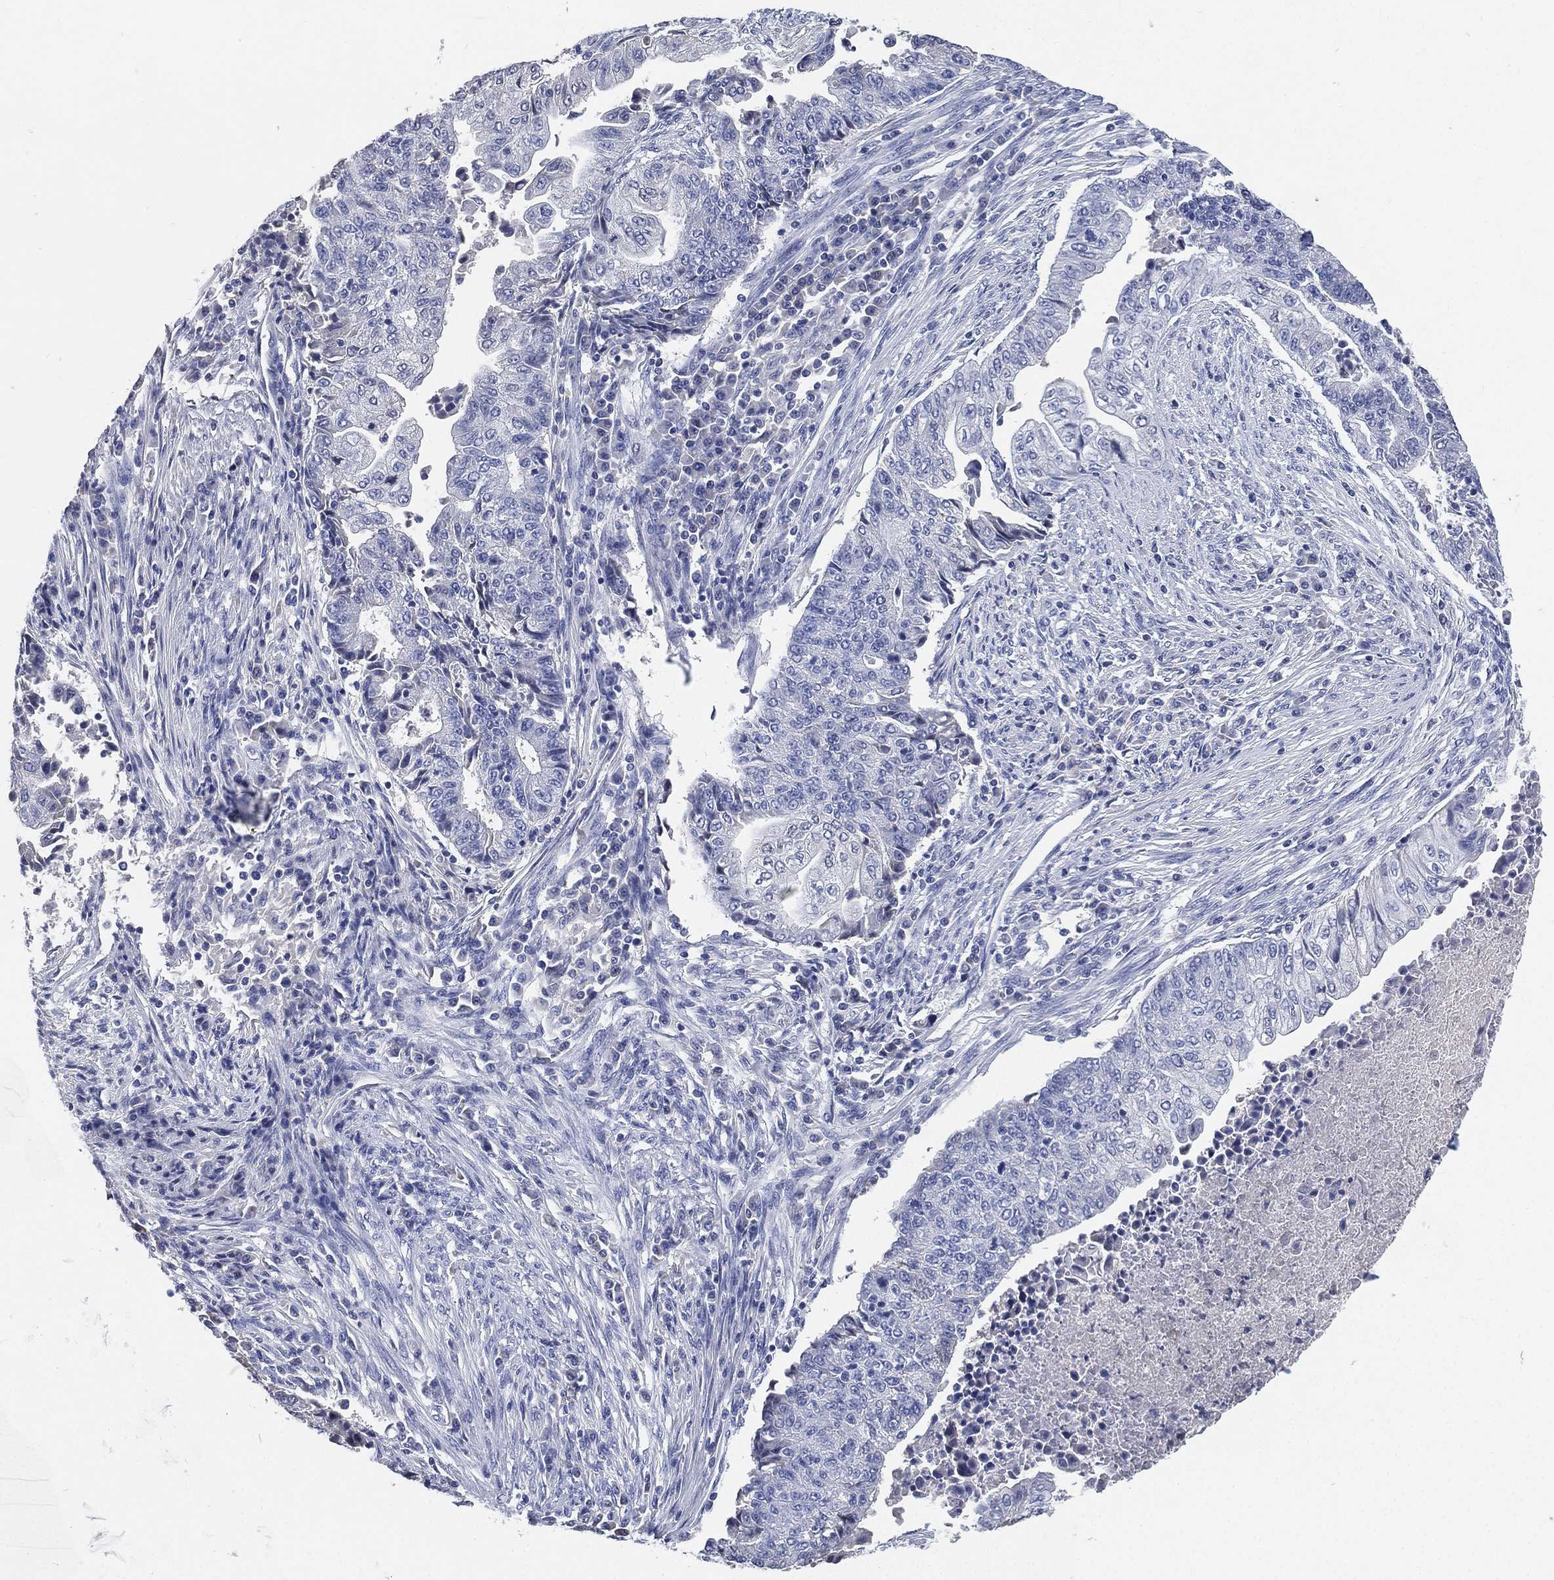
{"staining": {"intensity": "negative", "quantity": "none", "location": "none"}, "tissue": "endometrial cancer", "cell_type": "Tumor cells", "image_type": "cancer", "snomed": [{"axis": "morphology", "description": "Adenocarcinoma, NOS"}, {"axis": "topography", "description": "Uterus"}, {"axis": "topography", "description": "Endometrium"}], "caption": "This is a histopathology image of immunohistochemistry staining of endometrial adenocarcinoma, which shows no staining in tumor cells.", "gene": "IYD", "patient": {"sex": "female", "age": 54}}